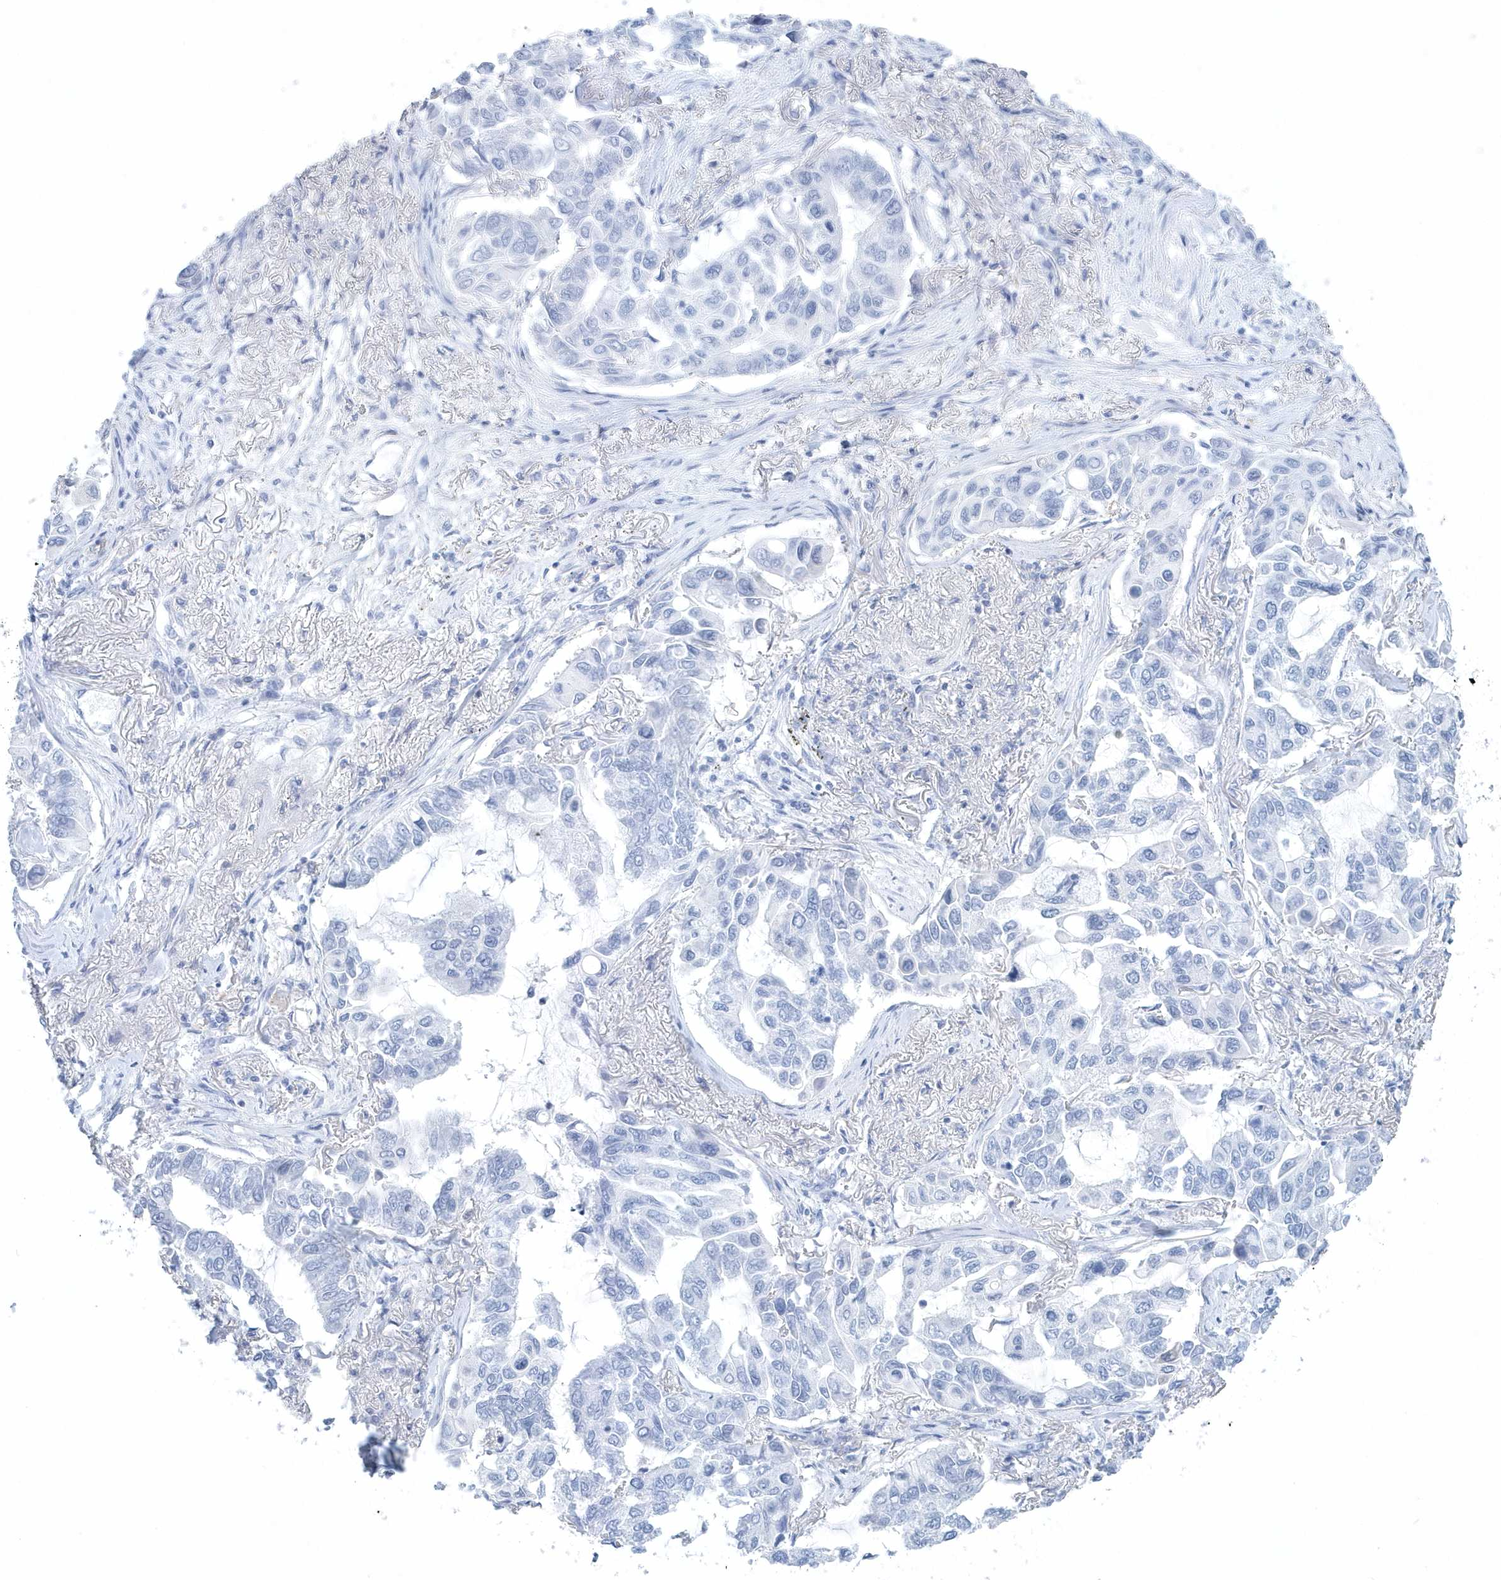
{"staining": {"intensity": "negative", "quantity": "none", "location": "none"}, "tissue": "lung cancer", "cell_type": "Tumor cells", "image_type": "cancer", "snomed": [{"axis": "morphology", "description": "Adenocarcinoma, NOS"}, {"axis": "topography", "description": "Lung"}], "caption": "An image of adenocarcinoma (lung) stained for a protein exhibits no brown staining in tumor cells.", "gene": "PTPRO", "patient": {"sex": "male", "age": 64}}